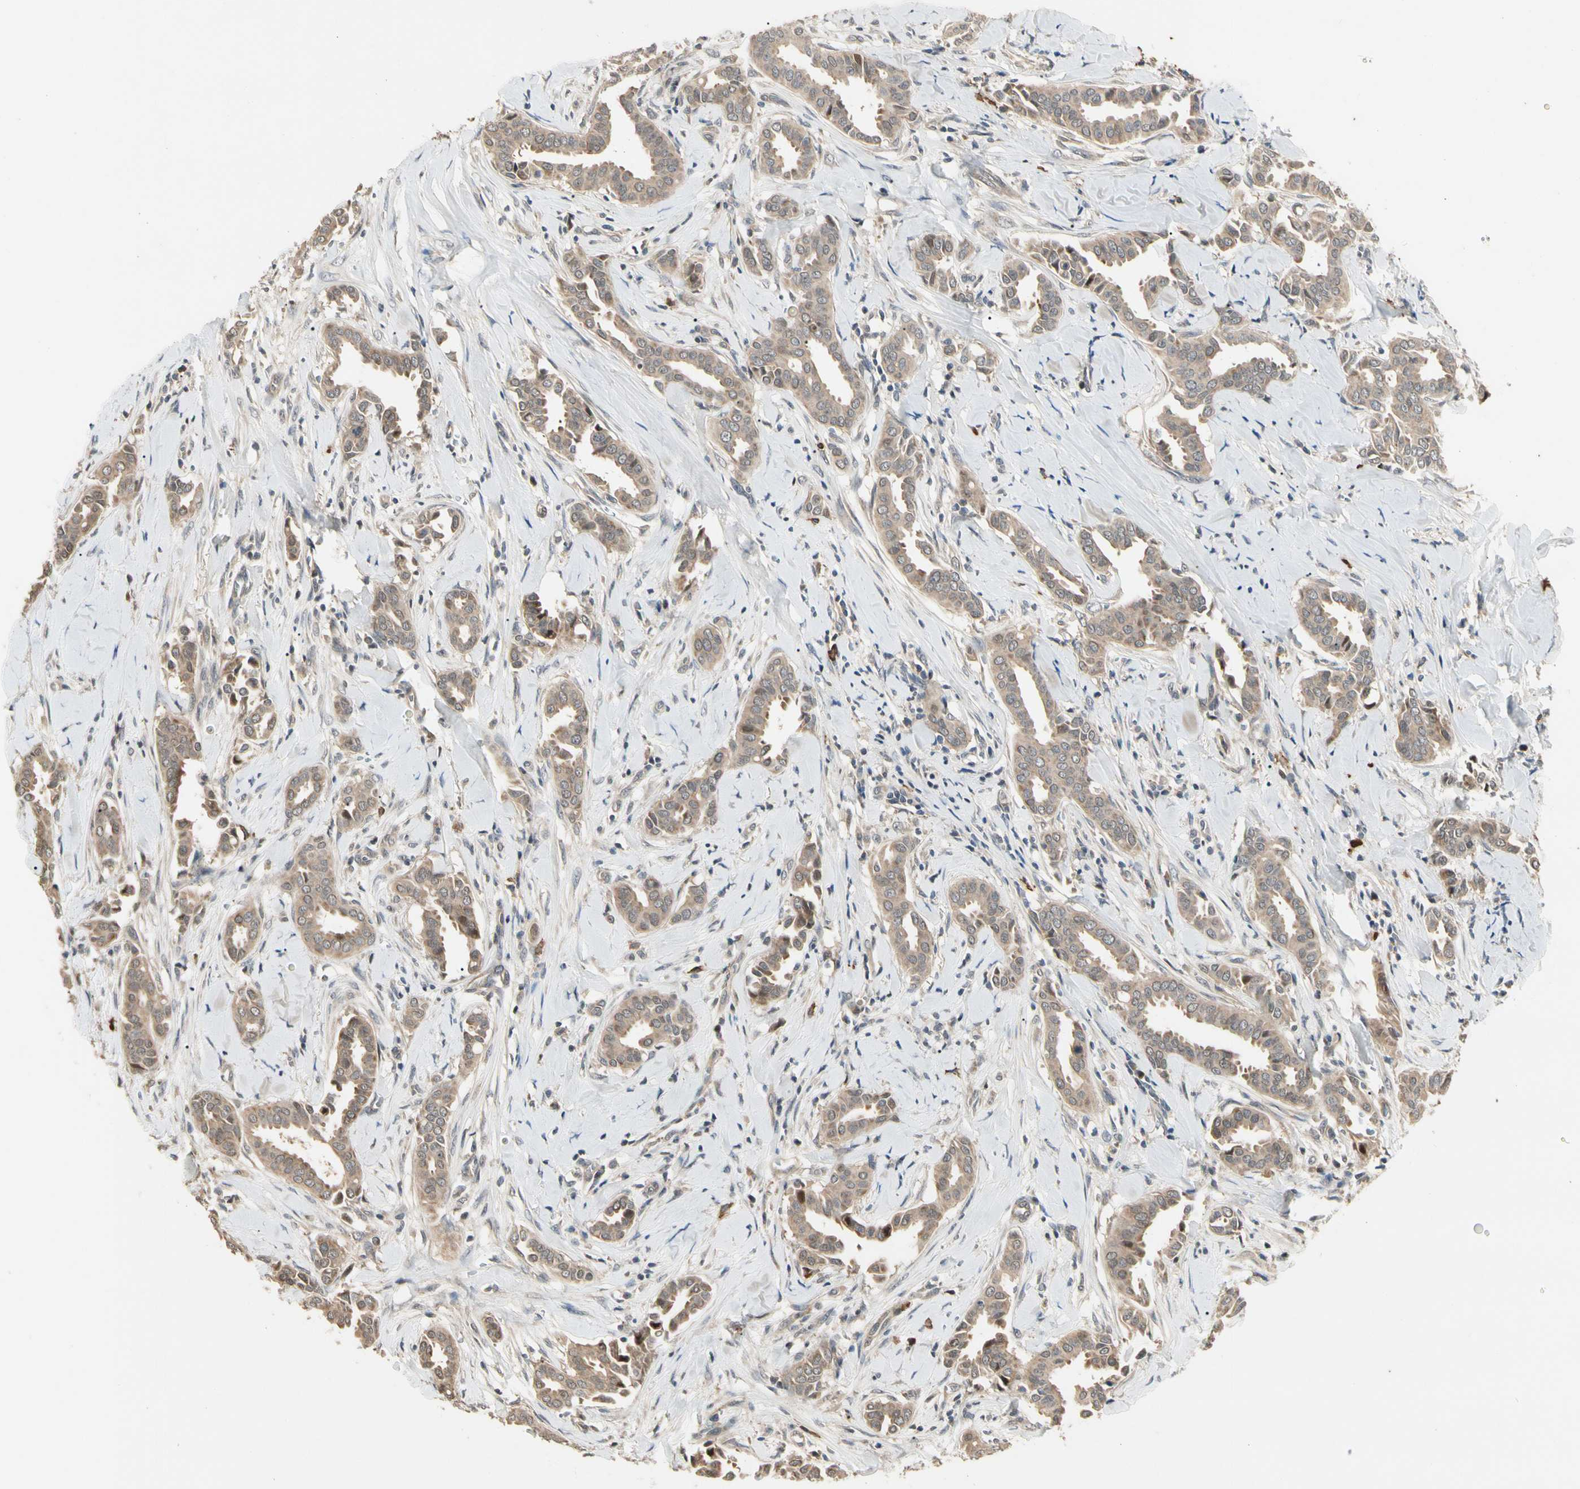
{"staining": {"intensity": "weak", "quantity": ">75%", "location": "cytoplasmic/membranous"}, "tissue": "head and neck cancer", "cell_type": "Tumor cells", "image_type": "cancer", "snomed": [{"axis": "morphology", "description": "Adenocarcinoma, NOS"}, {"axis": "topography", "description": "Salivary gland"}, {"axis": "topography", "description": "Head-Neck"}], "caption": "Weak cytoplasmic/membranous expression is seen in about >75% of tumor cells in head and neck cancer. The staining was performed using DAB, with brown indicating positive protein expression. Nuclei are stained blue with hematoxylin.", "gene": "ATG4C", "patient": {"sex": "female", "age": 59}}